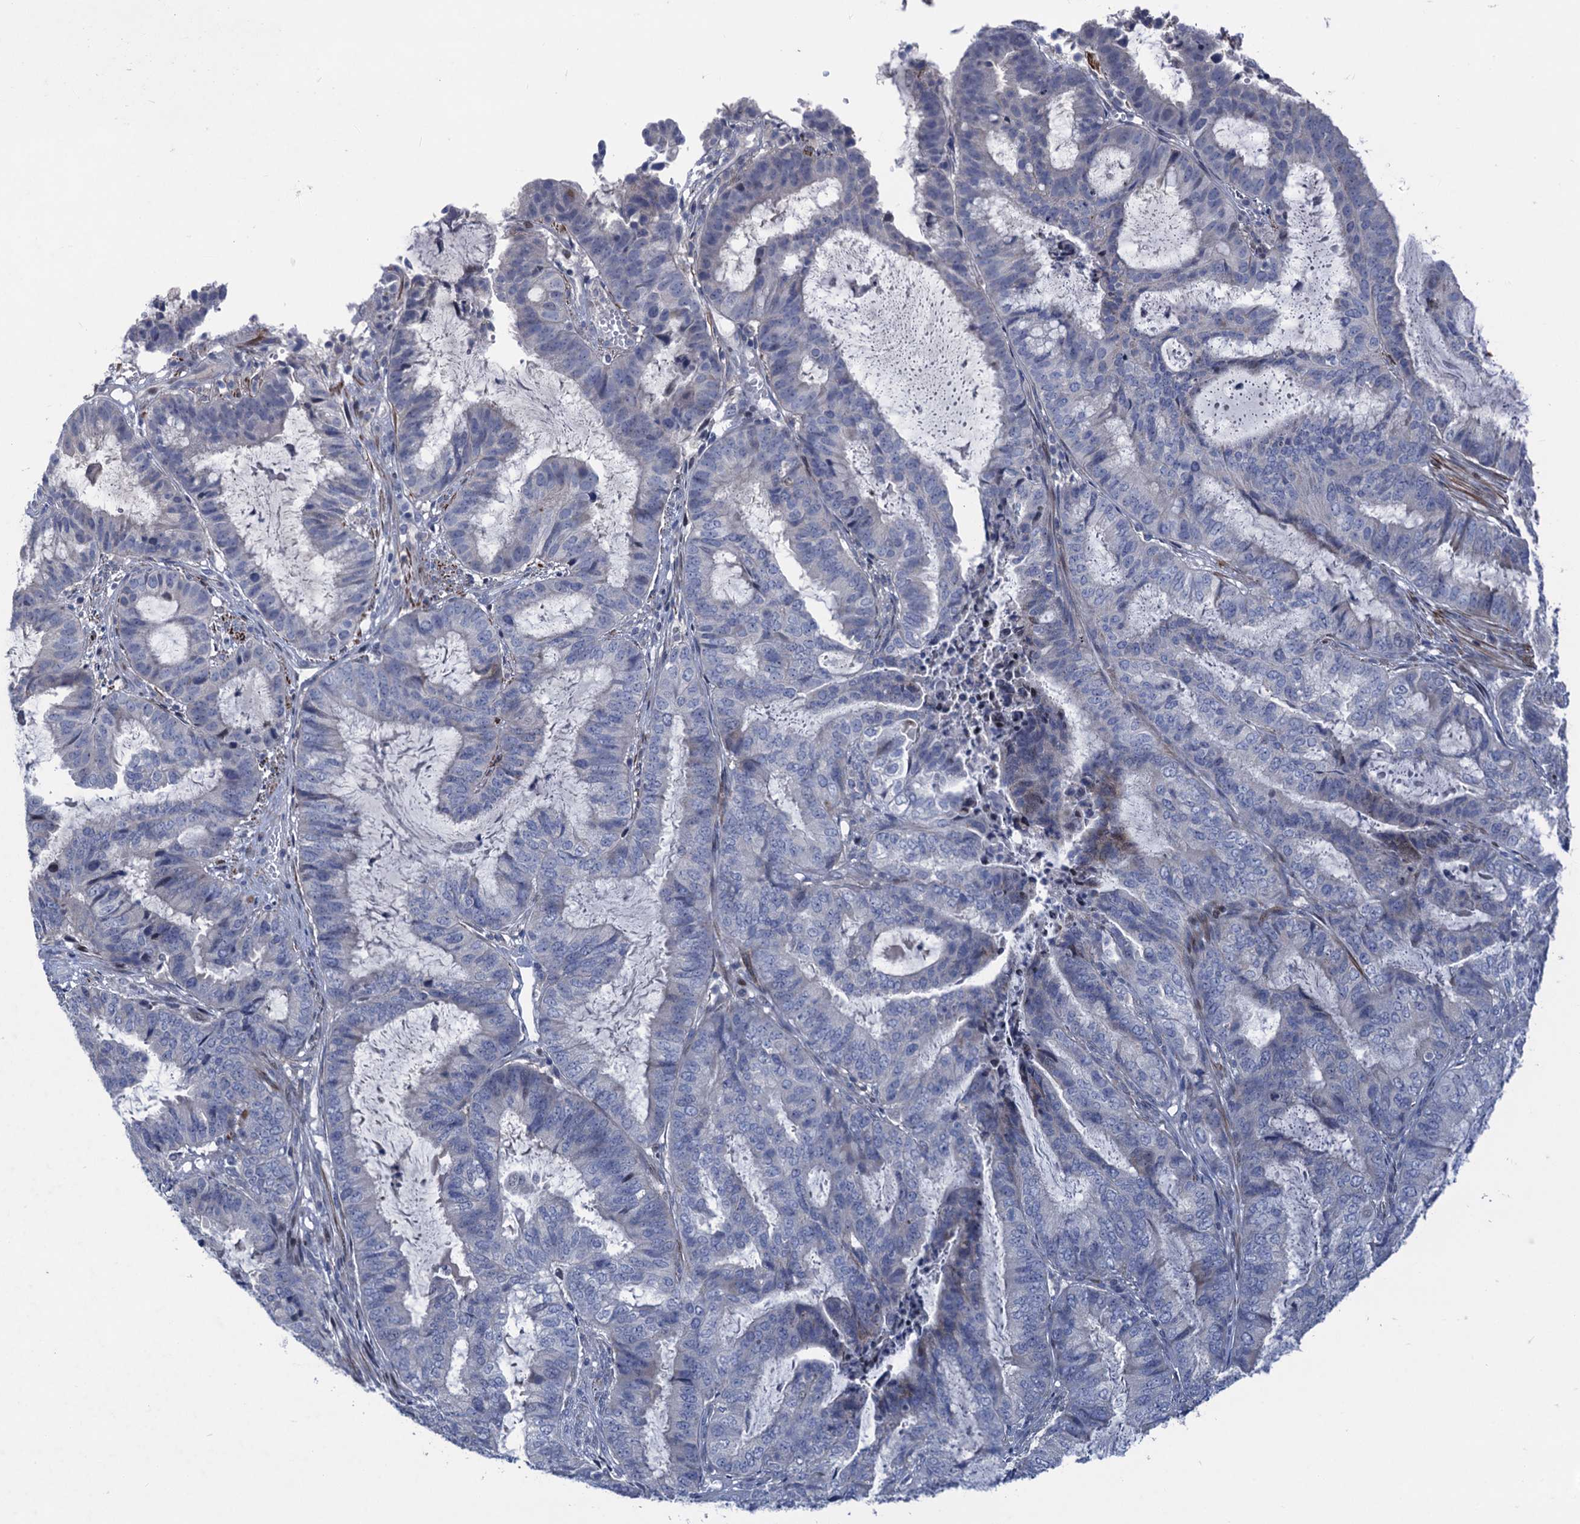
{"staining": {"intensity": "negative", "quantity": "none", "location": "none"}, "tissue": "endometrial cancer", "cell_type": "Tumor cells", "image_type": "cancer", "snomed": [{"axis": "morphology", "description": "Adenocarcinoma, NOS"}, {"axis": "topography", "description": "Endometrium"}], "caption": "Endometrial cancer was stained to show a protein in brown. There is no significant positivity in tumor cells.", "gene": "ESYT3", "patient": {"sex": "female", "age": 51}}